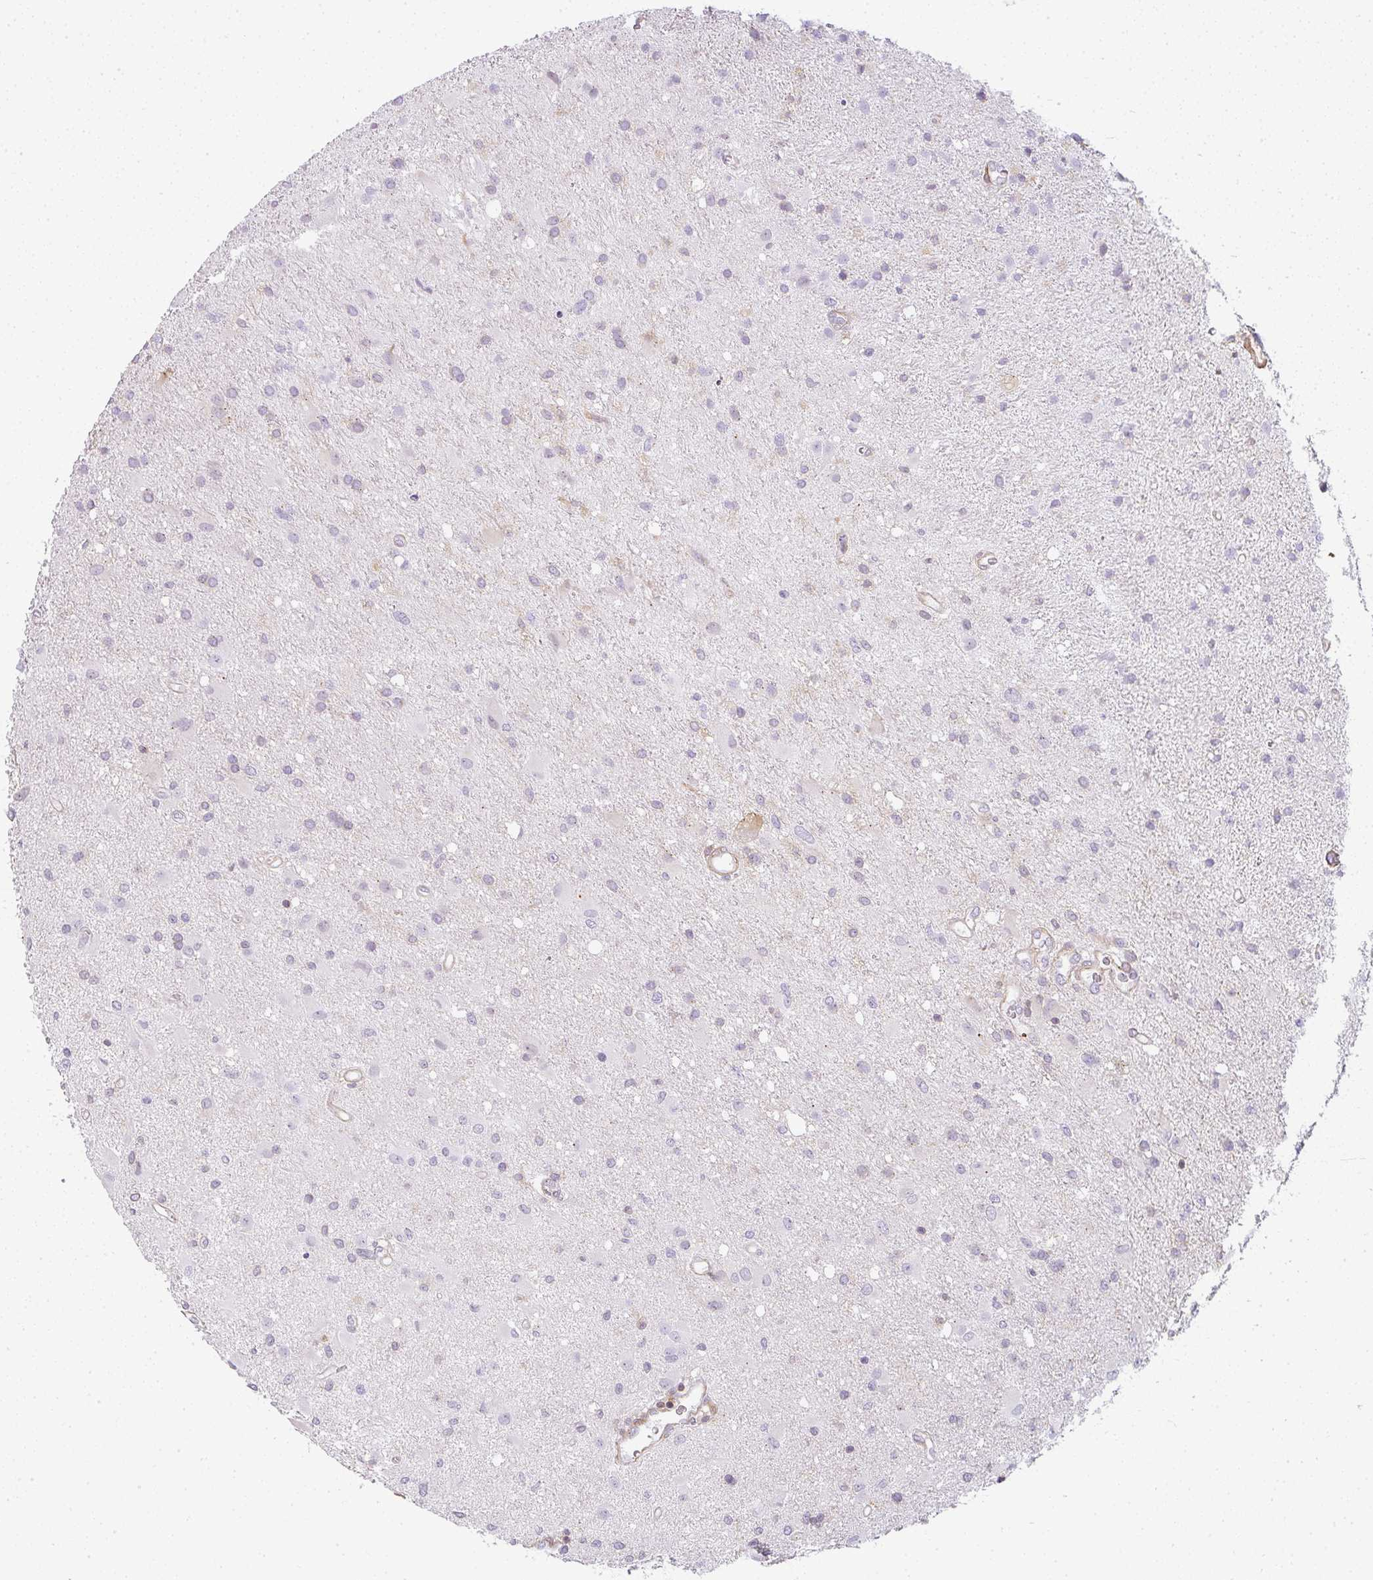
{"staining": {"intensity": "negative", "quantity": "none", "location": "none"}, "tissue": "glioma", "cell_type": "Tumor cells", "image_type": "cancer", "snomed": [{"axis": "morphology", "description": "Glioma, malignant, High grade"}, {"axis": "topography", "description": "Brain"}], "caption": "The IHC micrograph has no significant positivity in tumor cells of glioma tissue.", "gene": "SULF1", "patient": {"sex": "male", "age": 67}}